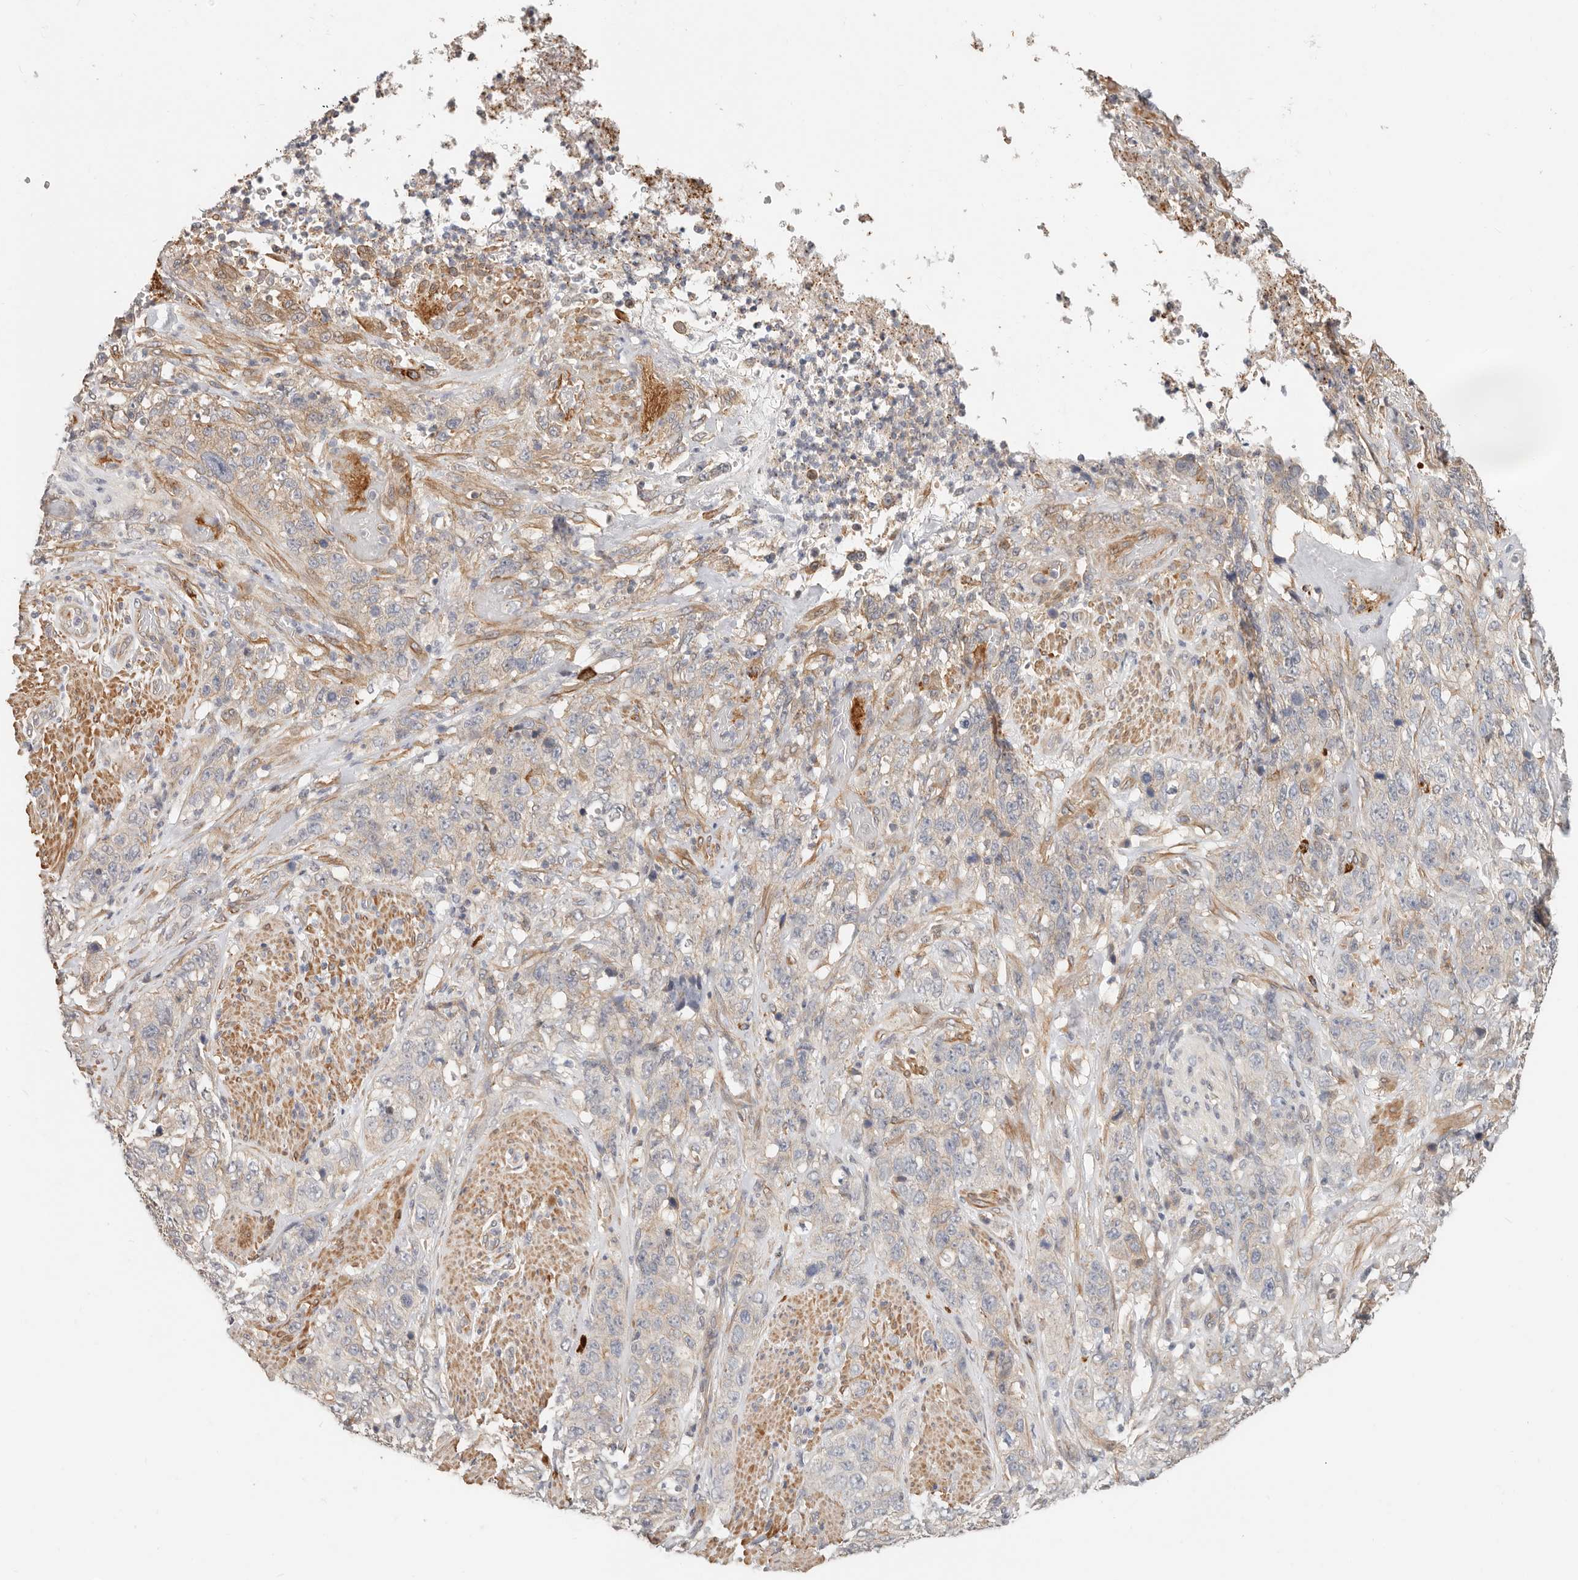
{"staining": {"intensity": "weak", "quantity": "25%-75%", "location": "cytoplasmic/membranous"}, "tissue": "stomach cancer", "cell_type": "Tumor cells", "image_type": "cancer", "snomed": [{"axis": "morphology", "description": "Adenocarcinoma, NOS"}, {"axis": "topography", "description": "Stomach"}], "caption": "A brown stain shows weak cytoplasmic/membranous positivity of a protein in human adenocarcinoma (stomach) tumor cells. (IHC, brightfield microscopy, high magnification).", "gene": "ZRANB1", "patient": {"sex": "male", "age": 48}}